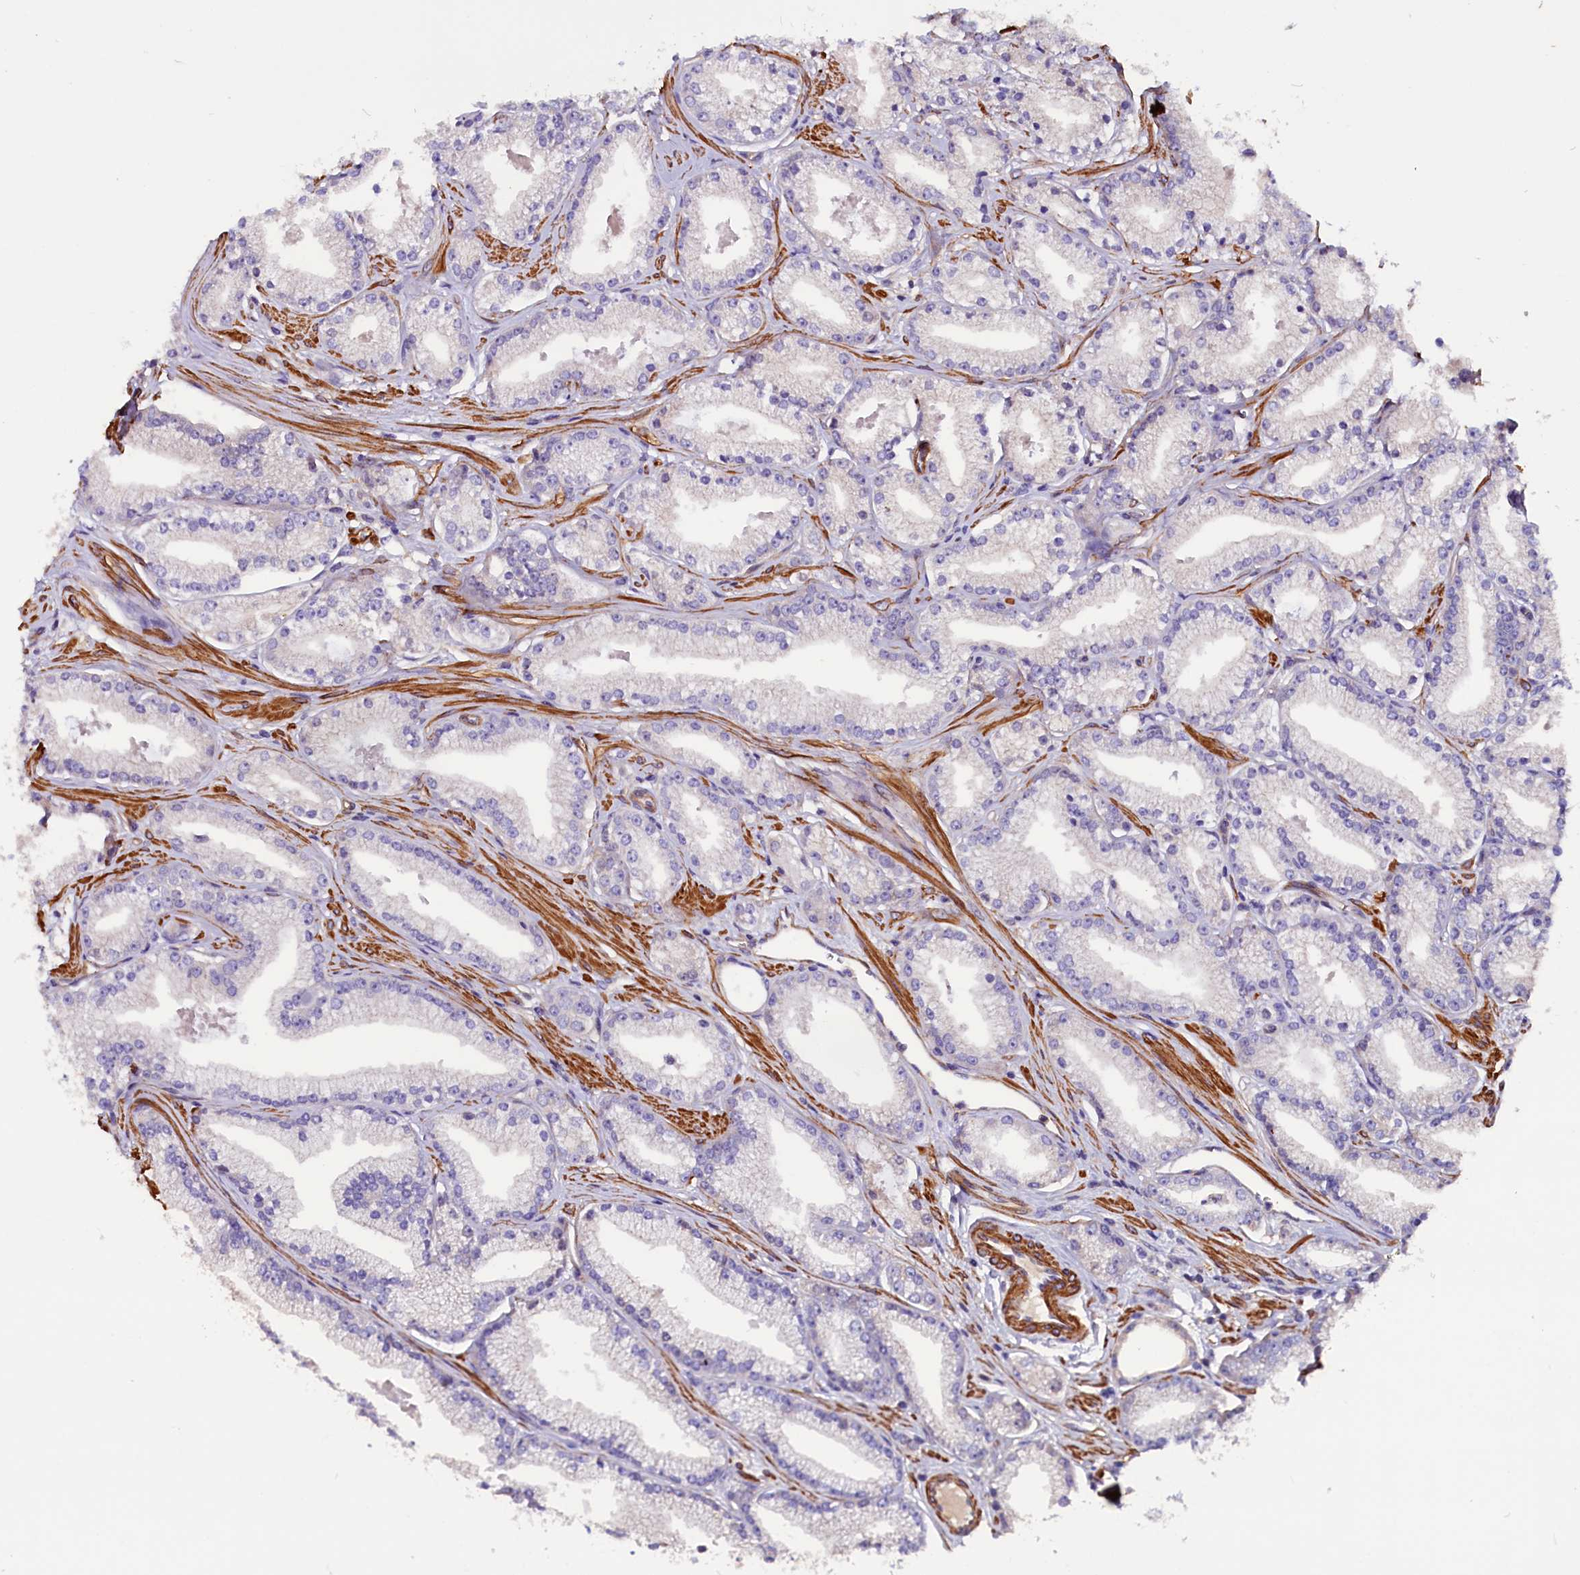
{"staining": {"intensity": "negative", "quantity": "none", "location": "none"}, "tissue": "prostate cancer", "cell_type": "Tumor cells", "image_type": "cancer", "snomed": [{"axis": "morphology", "description": "Adenocarcinoma, High grade"}, {"axis": "topography", "description": "Prostate"}], "caption": "An image of prostate high-grade adenocarcinoma stained for a protein demonstrates no brown staining in tumor cells.", "gene": "ZNF749", "patient": {"sex": "male", "age": 67}}